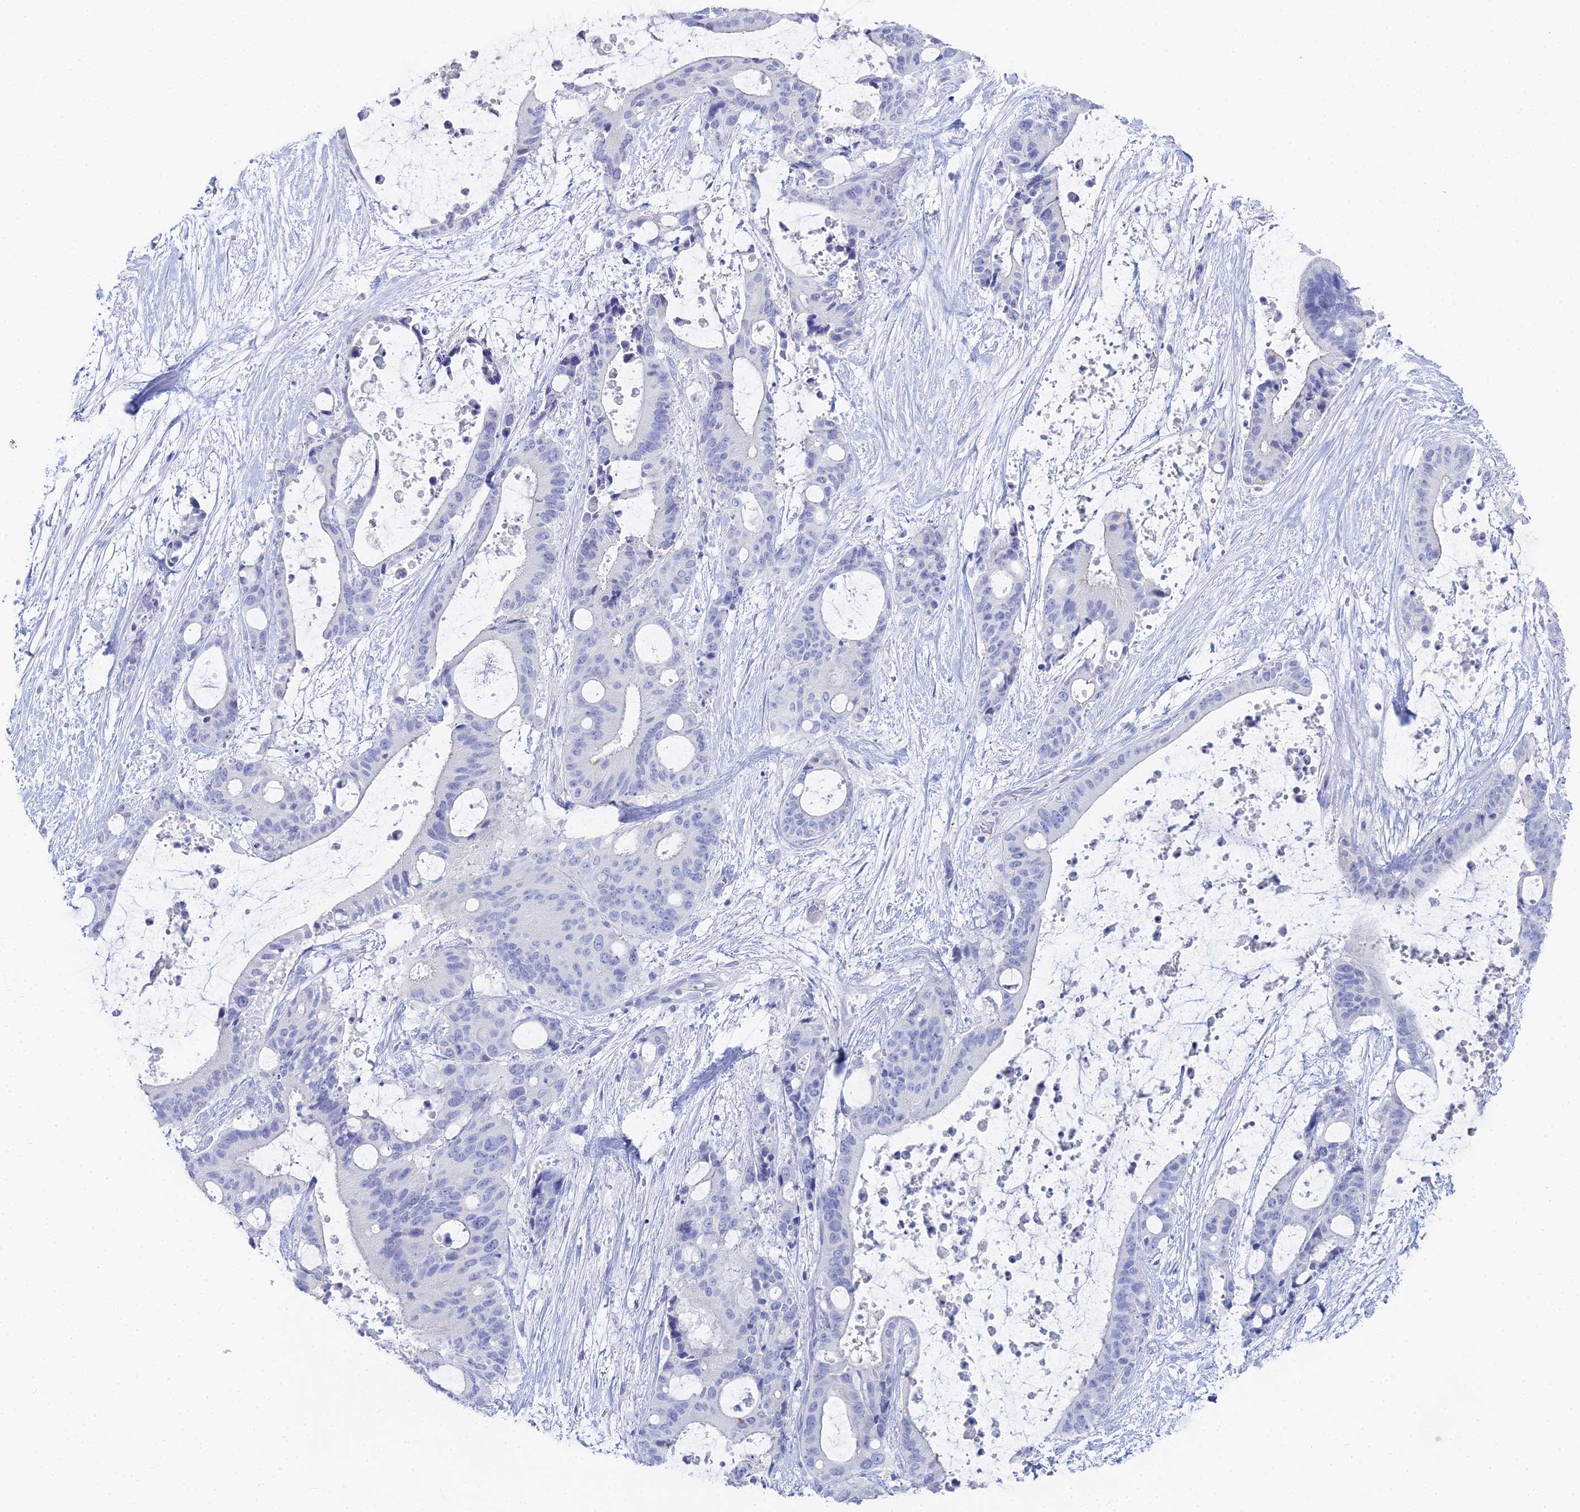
{"staining": {"intensity": "negative", "quantity": "none", "location": "none"}, "tissue": "liver cancer", "cell_type": "Tumor cells", "image_type": "cancer", "snomed": [{"axis": "morphology", "description": "Normal tissue, NOS"}, {"axis": "morphology", "description": "Cholangiocarcinoma"}, {"axis": "topography", "description": "Liver"}, {"axis": "topography", "description": "Peripheral nerve tissue"}], "caption": "Tumor cells show no significant staining in cholangiocarcinoma (liver).", "gene": "ALPP", "patient": {"sex": "female", "age": 73}}